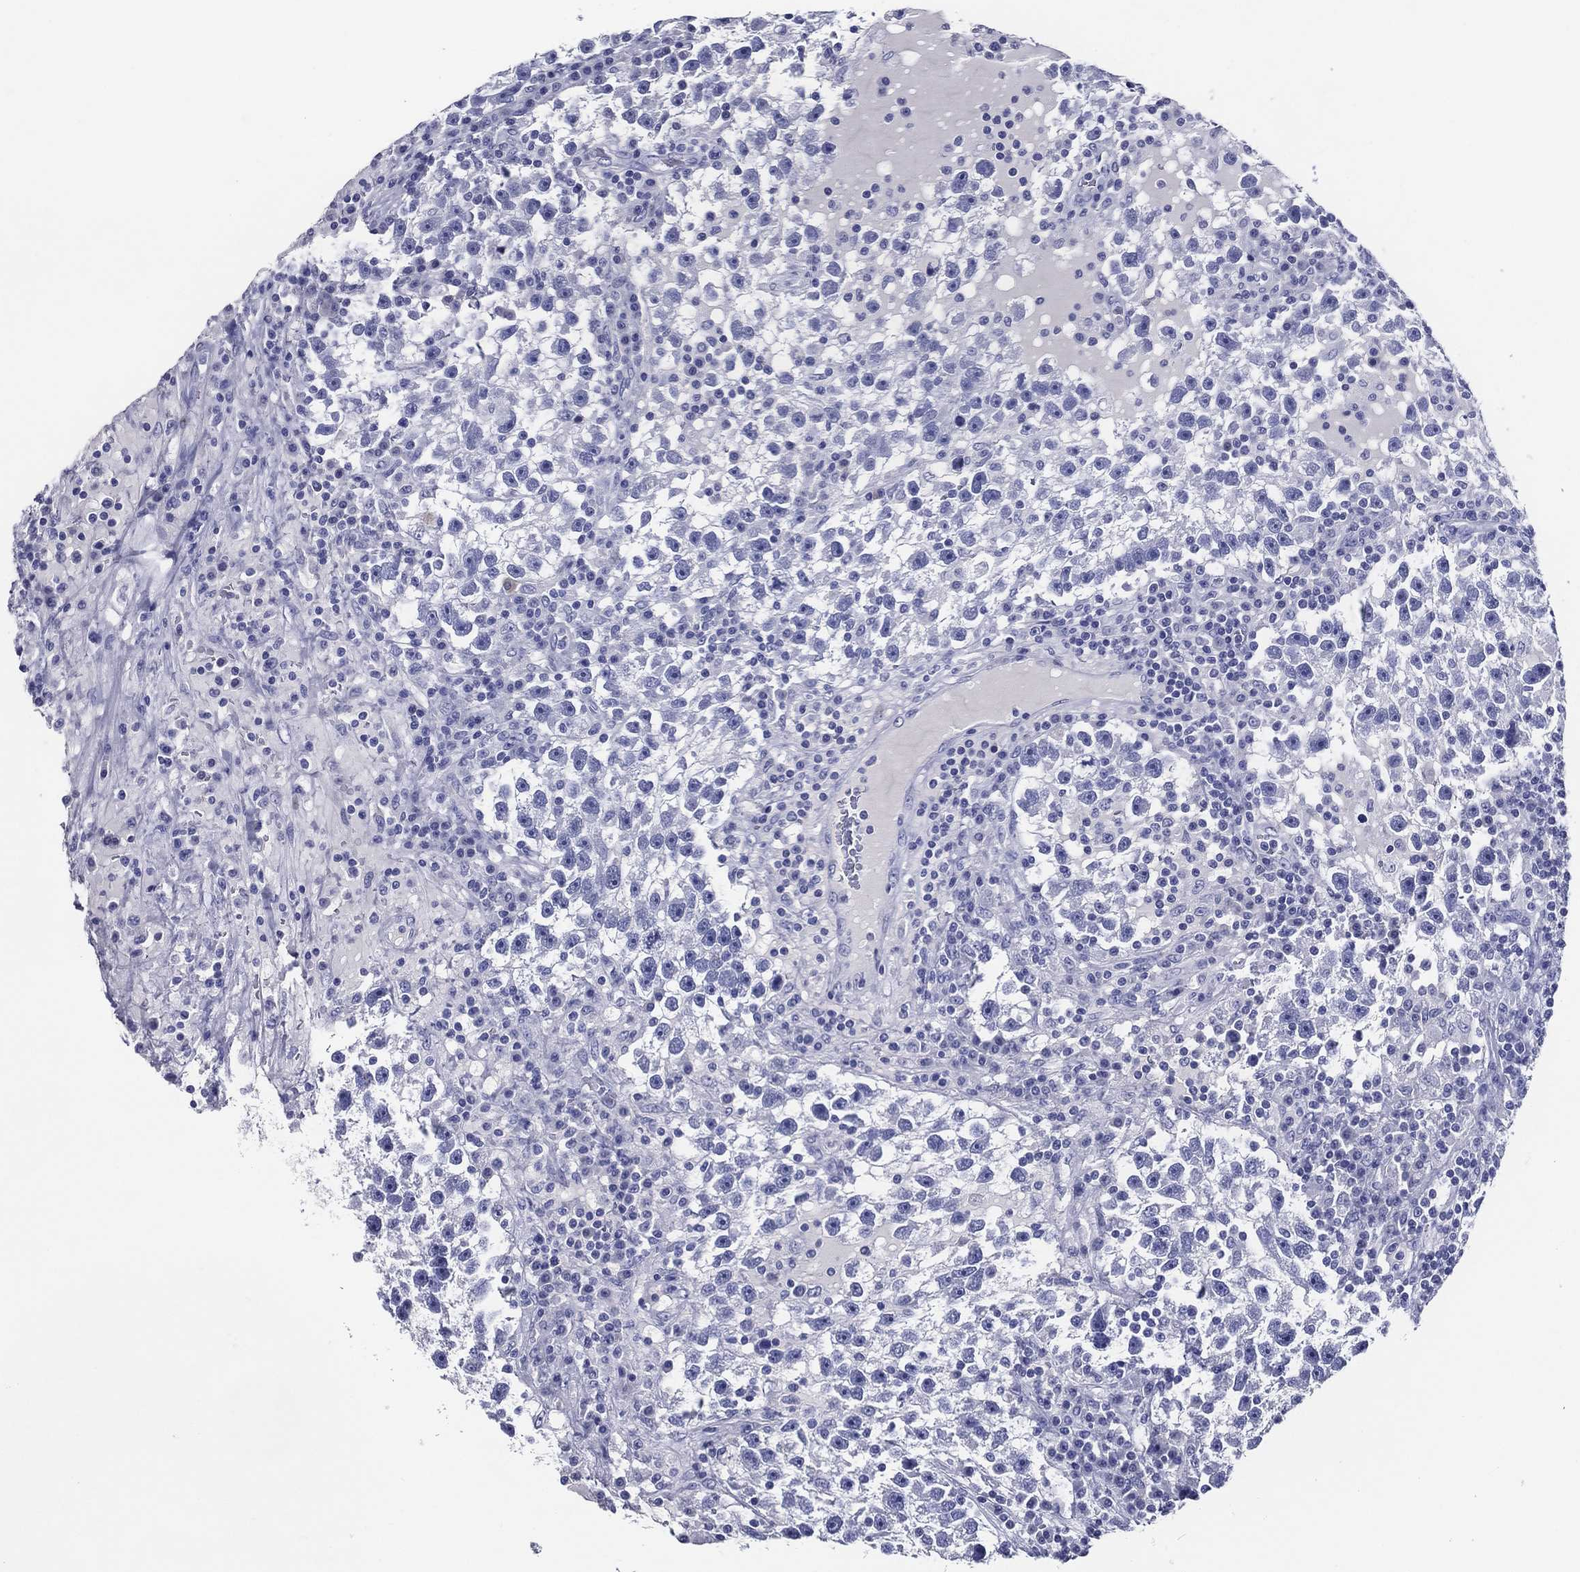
{"staining": {"intensity": "negative", "quantity": "none", "location": "none"}, "tissue": "testis cancer", "cell_type": "Tumor cells", "image_type": "cancer", "snomed": [{"axis": "morphology", "description": "Seminoma, NOS"}, {"axis": "topography", "description": "Testis"}], "caption": "A histopathology image of testis cancer (seminoma) stained for a protein demonstrates no brown staining in tumor cells. (Stains: DAB immunohistochemistry (IHC) with hematoxylin counter stain, Microscopy: brightfield microscopy at high magnification).", "gene": "ACE2", "patient": {"sex": "male", "age": 47}}